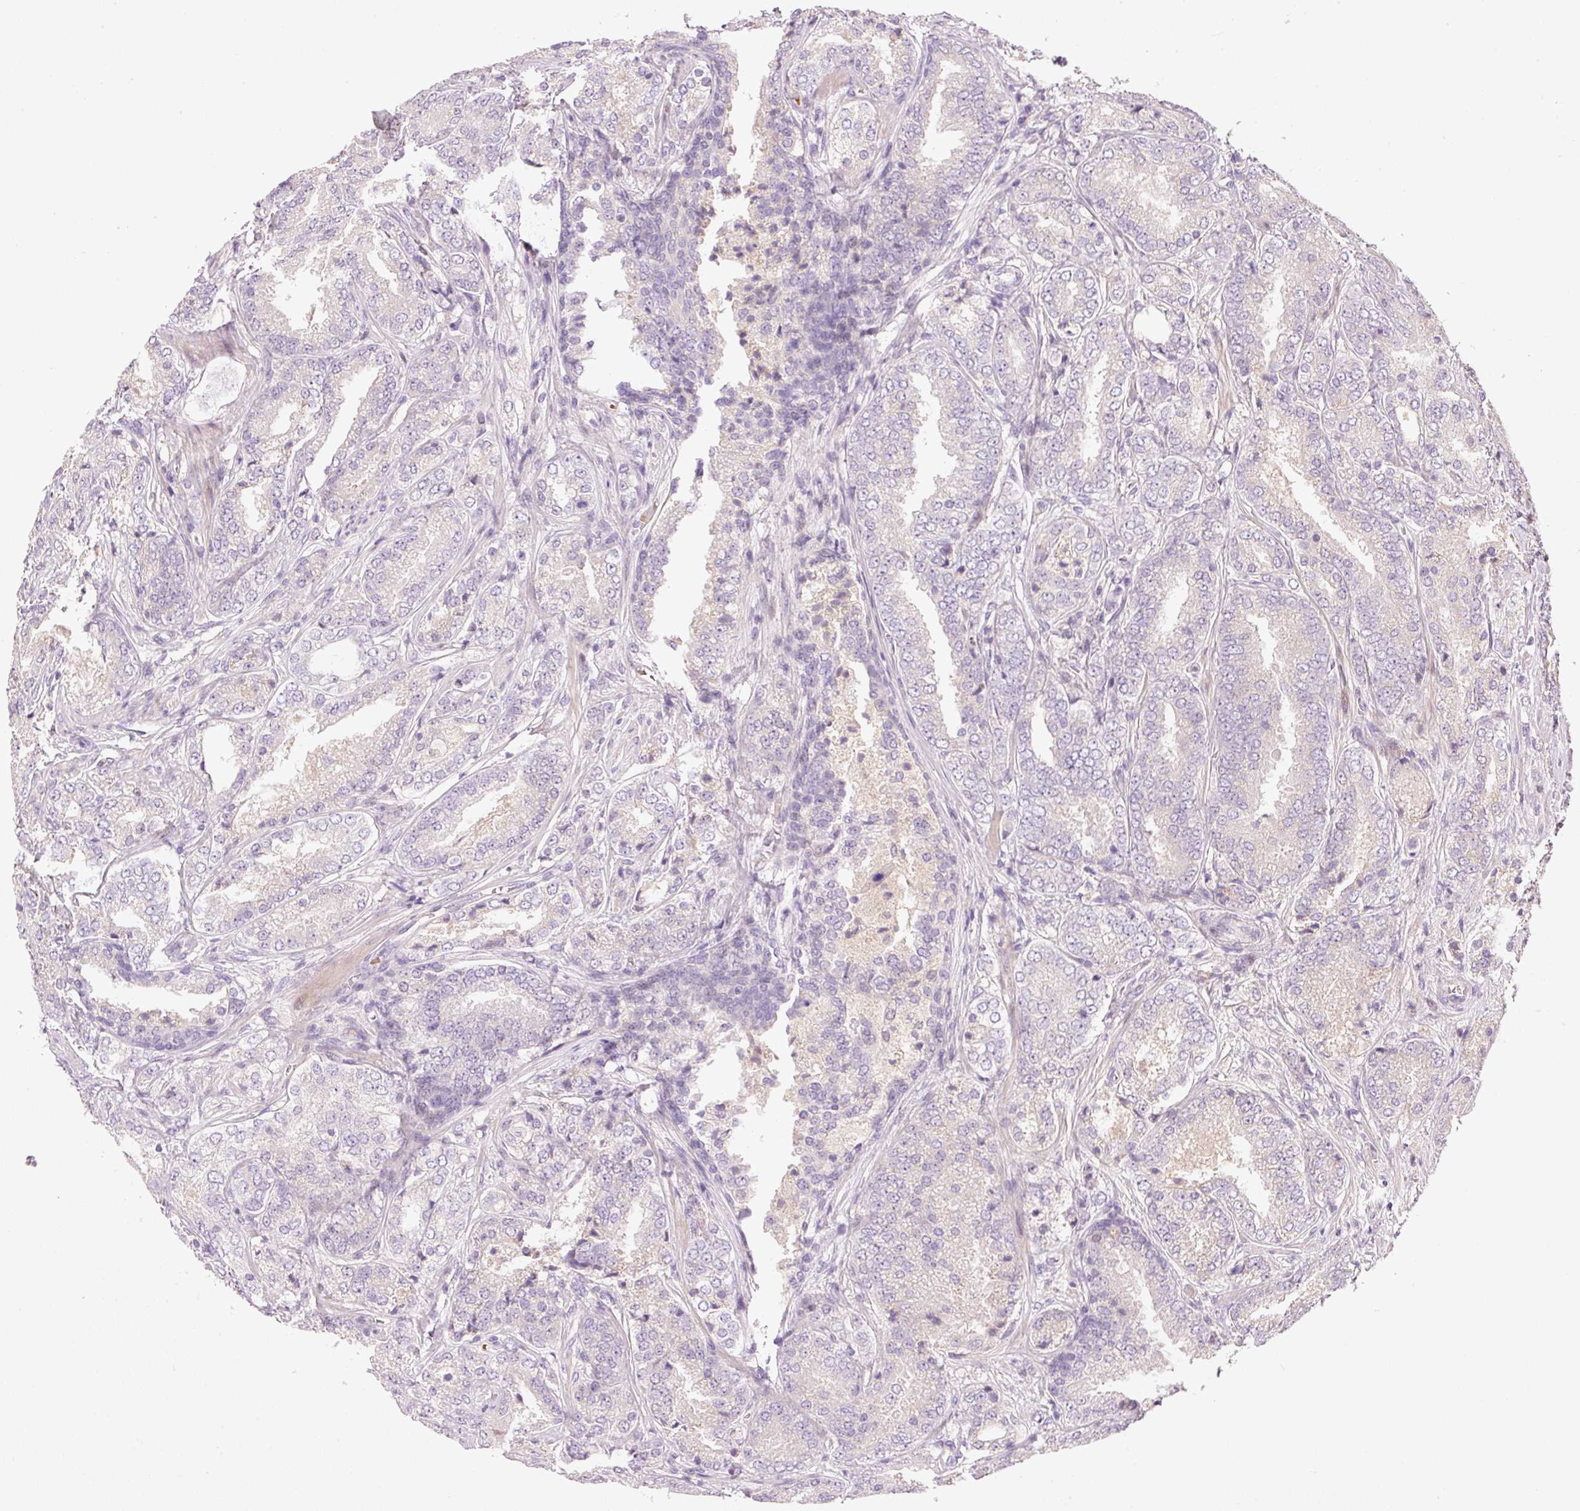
{"staining": {"intensity": "negative", "quantity": "none", "location": "none"}, "tissue": "prostate cancer", "cell_type": "Tumor cells", "image_type": "cancer", "snomed": [{"axis": "morphology", "description": "Adenocarcinoma, High grade"}, {"axis": "topography", "description": "Prostate"}], "caption": "IHC photomicrograph of prostate adenocarcinoma (high-grade) stained for a protein (brown), which demonstrates no positivity in tumor cells.", "gene": "CMTM8", "patient": {"sex": "male", "age": 63}}